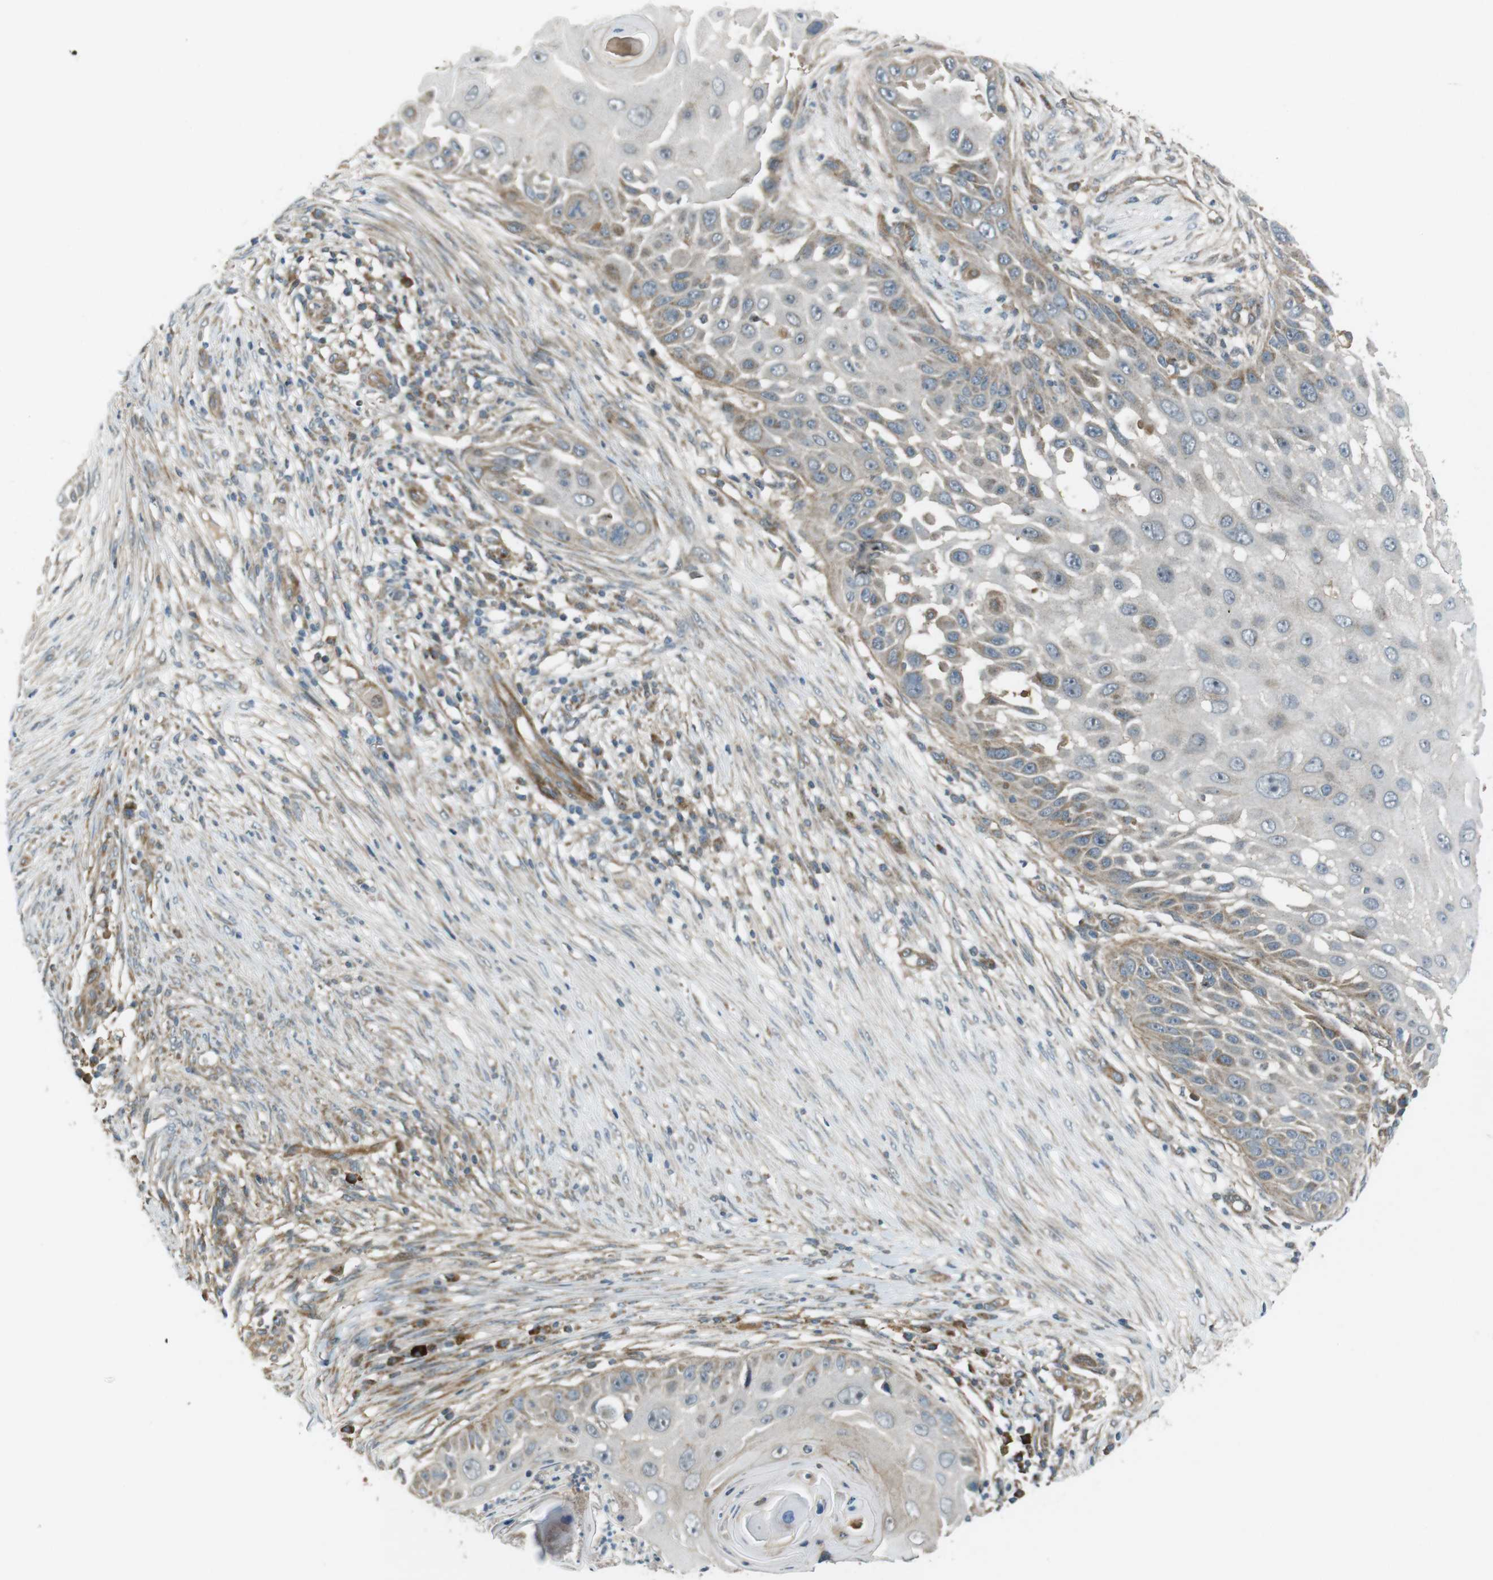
{"staining": {"intensity": "weak", "quantity": "25%-75%", "location": "cytoplasmic/membranous"}, "tissue": "skin cancer", "cell_type": "Tumor cells", "image_type": "cancer", "snomed": [{"axis": "morphology", "description": "Squamous cell carcinoma, NOS"}, {"axis": "topography", "description": "Skin"}], "caption": "Immunohistochemical staining of human skin cancer (squamous cell carcinoma) exhibits low levels of weak cytoplasmic/membranous staining in approximately 25%-75% of tumor cells.", "gene": "IFFO2", "patient": {"sex": "female", "age": 44}}